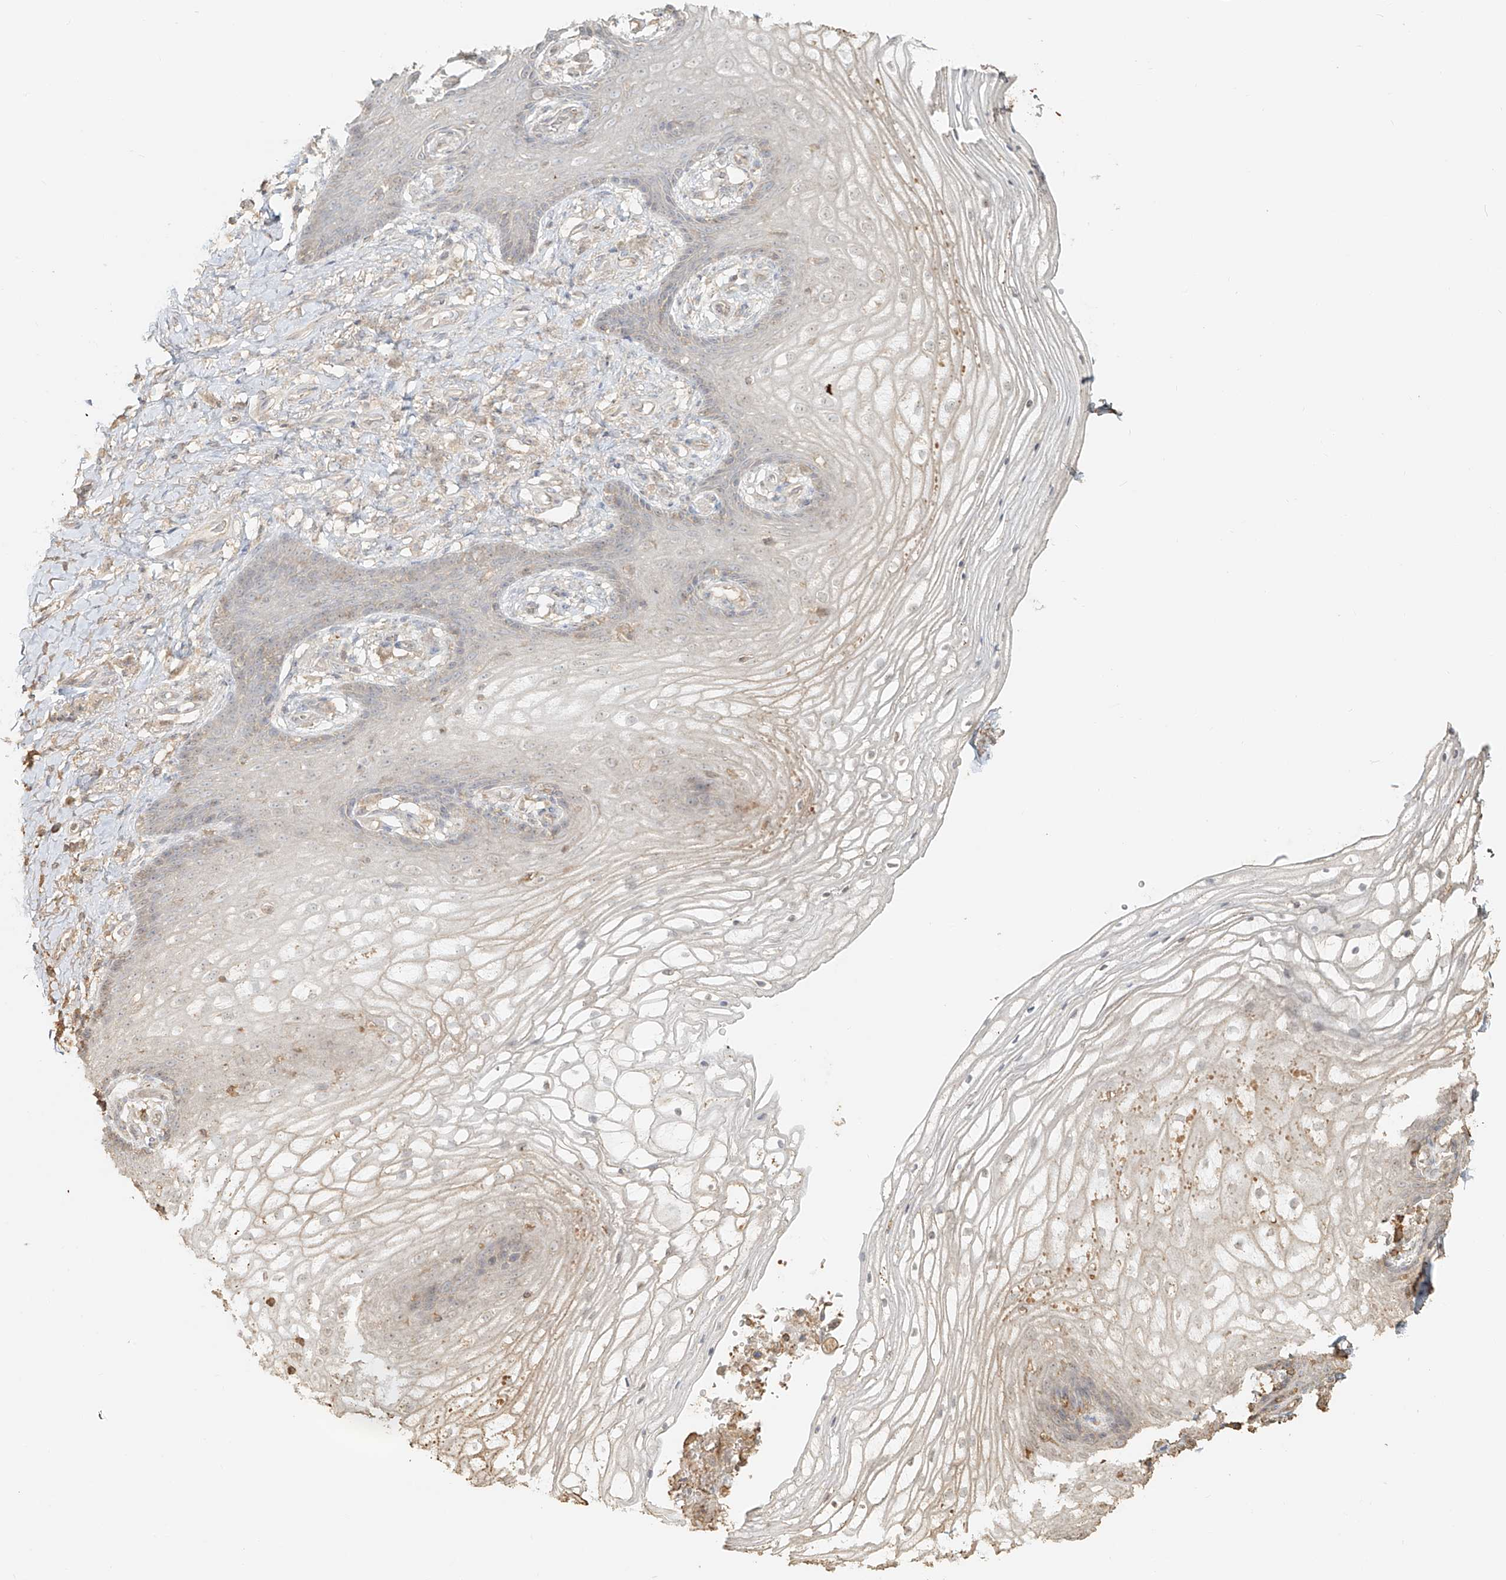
{"staining": {"intensity": "negative", "quantity": "none", "location": "none"}, "tissue": "vagina", "cell_type": "Squamous epithelial cells", "image_type": "normal", "snomed": [{"axis": "morphology", "description": "Normal tissue, NOS"}, {"axis": "topography", "description": "Vagina"}], "caption": "Unremarkable vagina was stained to show a protein in brown. There is no significant staining in squamous epithelial cells. The staining is performed using DAB (3,3'-diaminobenzidine) brown chromogen with nuclei counter-stained in using hematoxylin.", "gene": "NPHS1", "patient": {"sex": "female", "age": 60}}